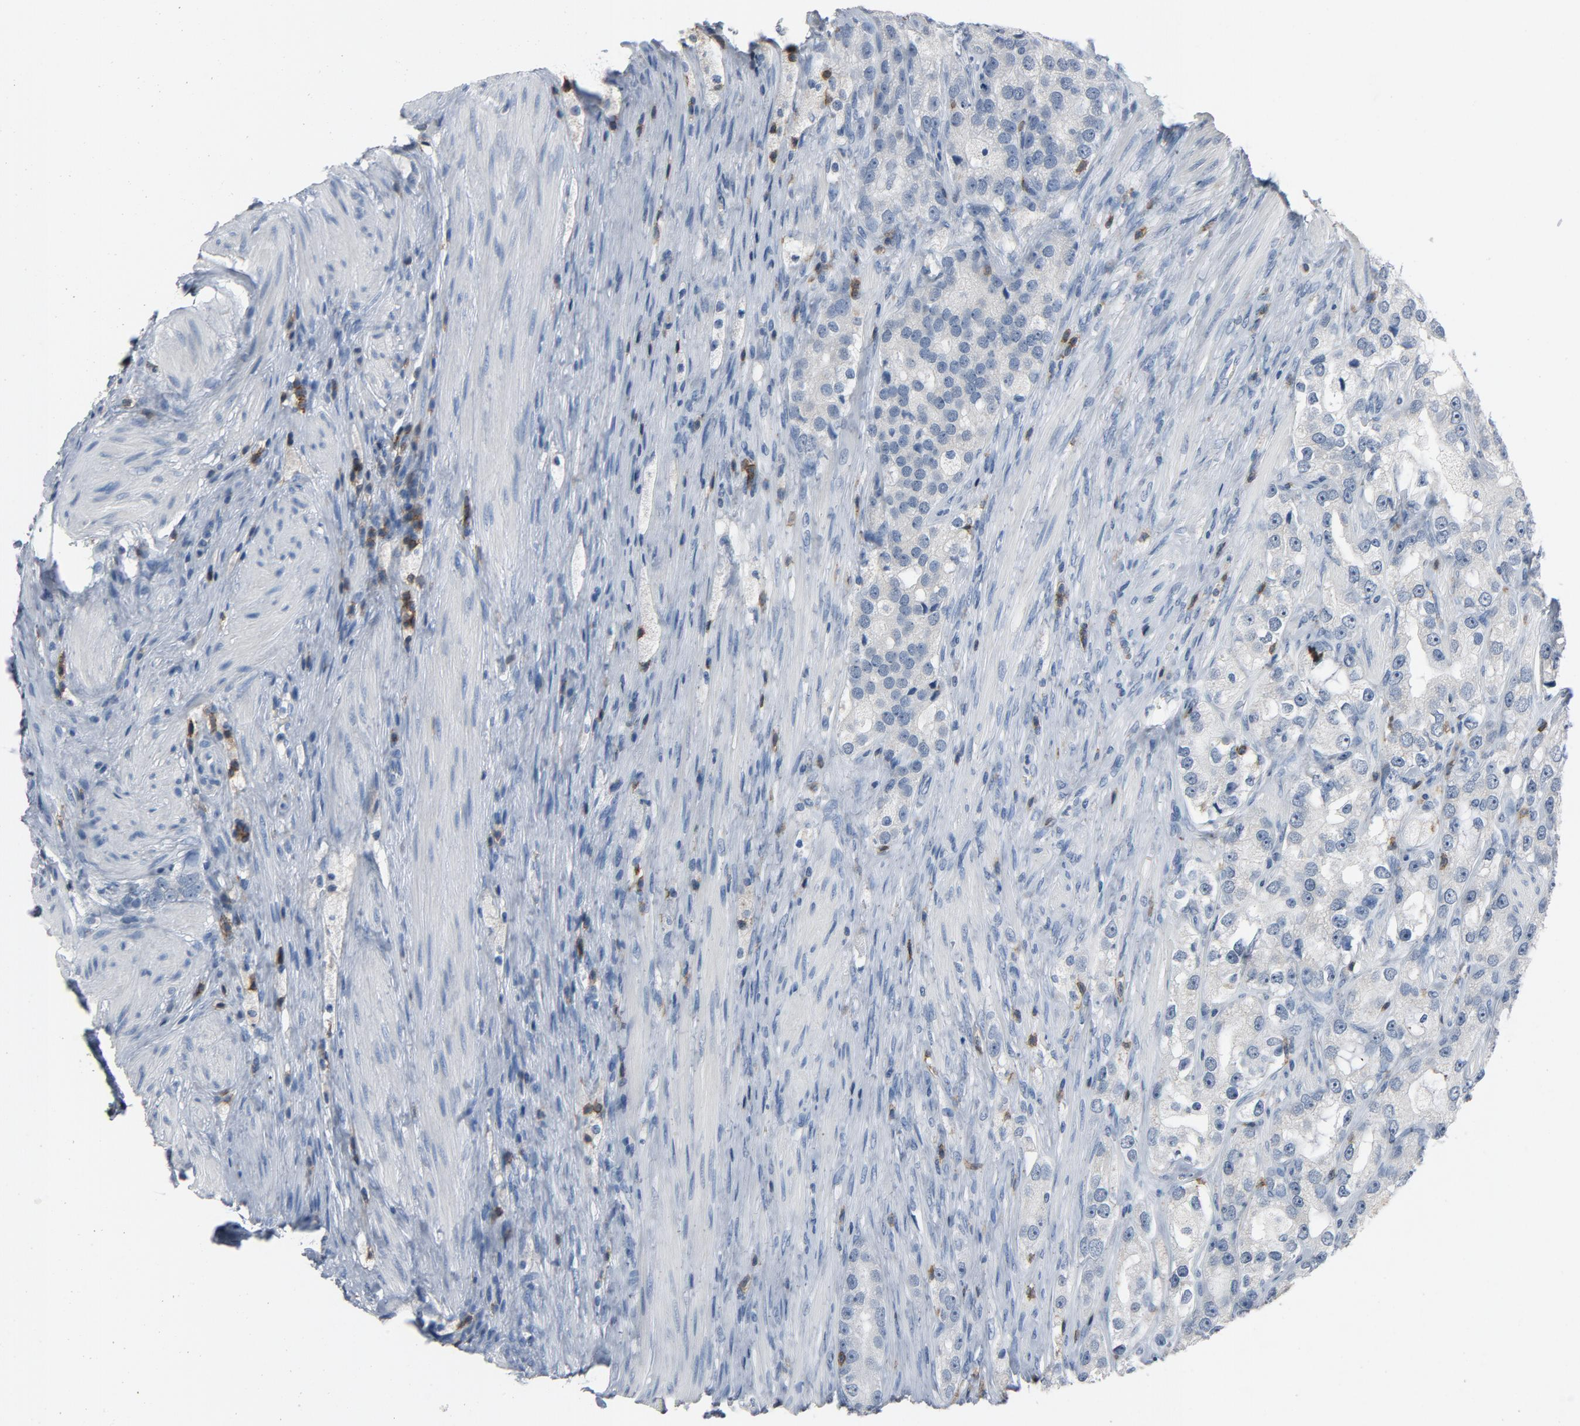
{"staining": {"intensity": "negative", "quantity": "none", "location": "none"}, "tissue": "prostate cancer", "cell_type": "Tumor cells", "image_type": "cancer", "snomed": [{"axis": "morphology", "description": "Adenocarcinoma, High grade"}, {"axis": "topography", "description": "Prostate"}], "caption": "Tumor cells show no significant staining in high-grade adenocarcinoma (prostate).", "gene": "LCK", "patient": {"sex": "male", "age": 63}}